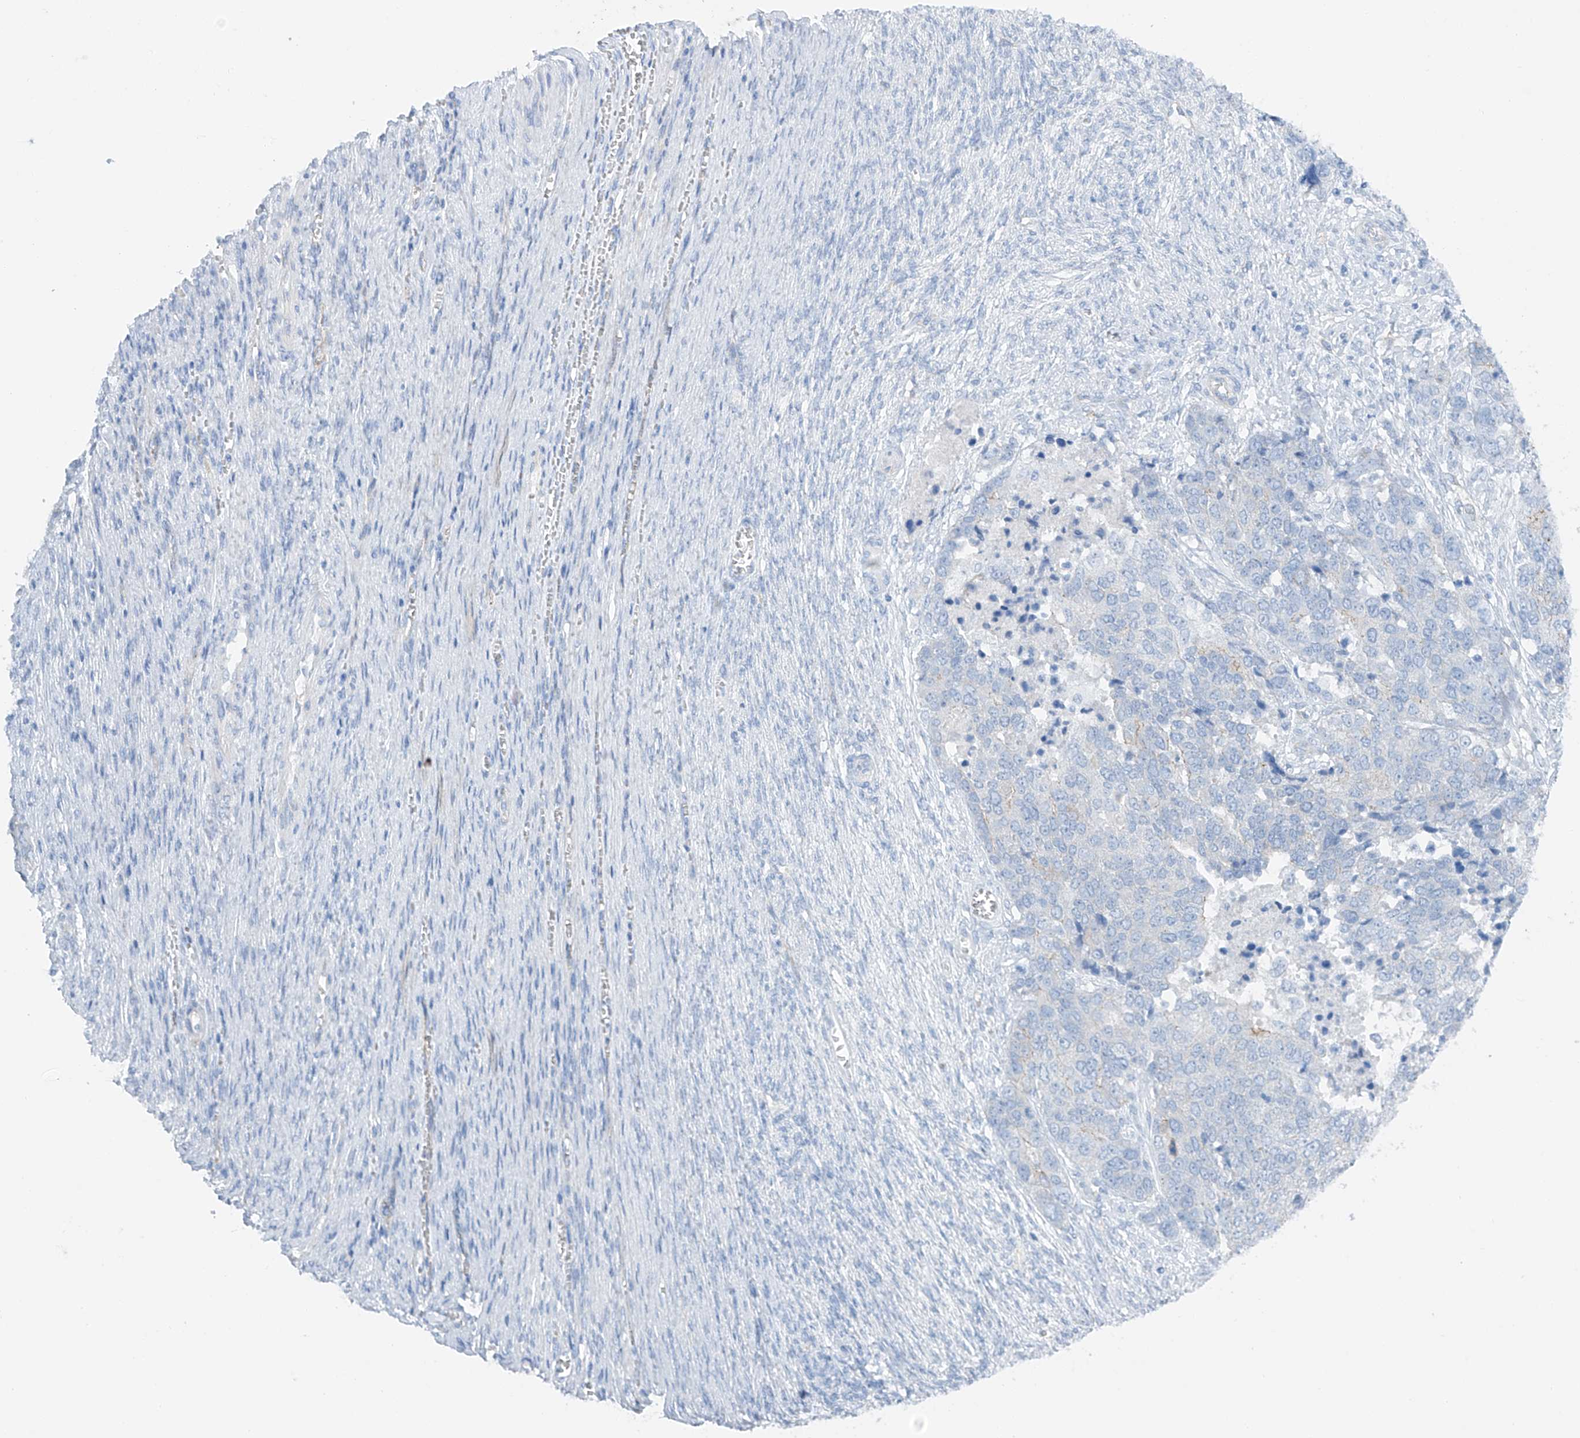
{"staining": {"intensity": "weak", "quantity": "<25%", "location": "cytoplasmic/membranous"}, "tissue": "ovarian cancer", "cell_type": "Tumor cells", "image_type": "cancer", "snomed": [{"axis": "morphology", "description": "Cystadenocarcinoma, serous, NOS"}, {"axis": "topography", "description": "Ovary"}], "caption": "A high-resolution image shows immunohistochemistry (IHC) staining of ovarian cancer, which demonstrates no significant expression in tumor cells. (DAB (3,3'-diaminobenzidine) immunohistochemistry (IHC), high magnification).", "gene": "MAGI1", "patient": {"sex": "female", "age": 44}}